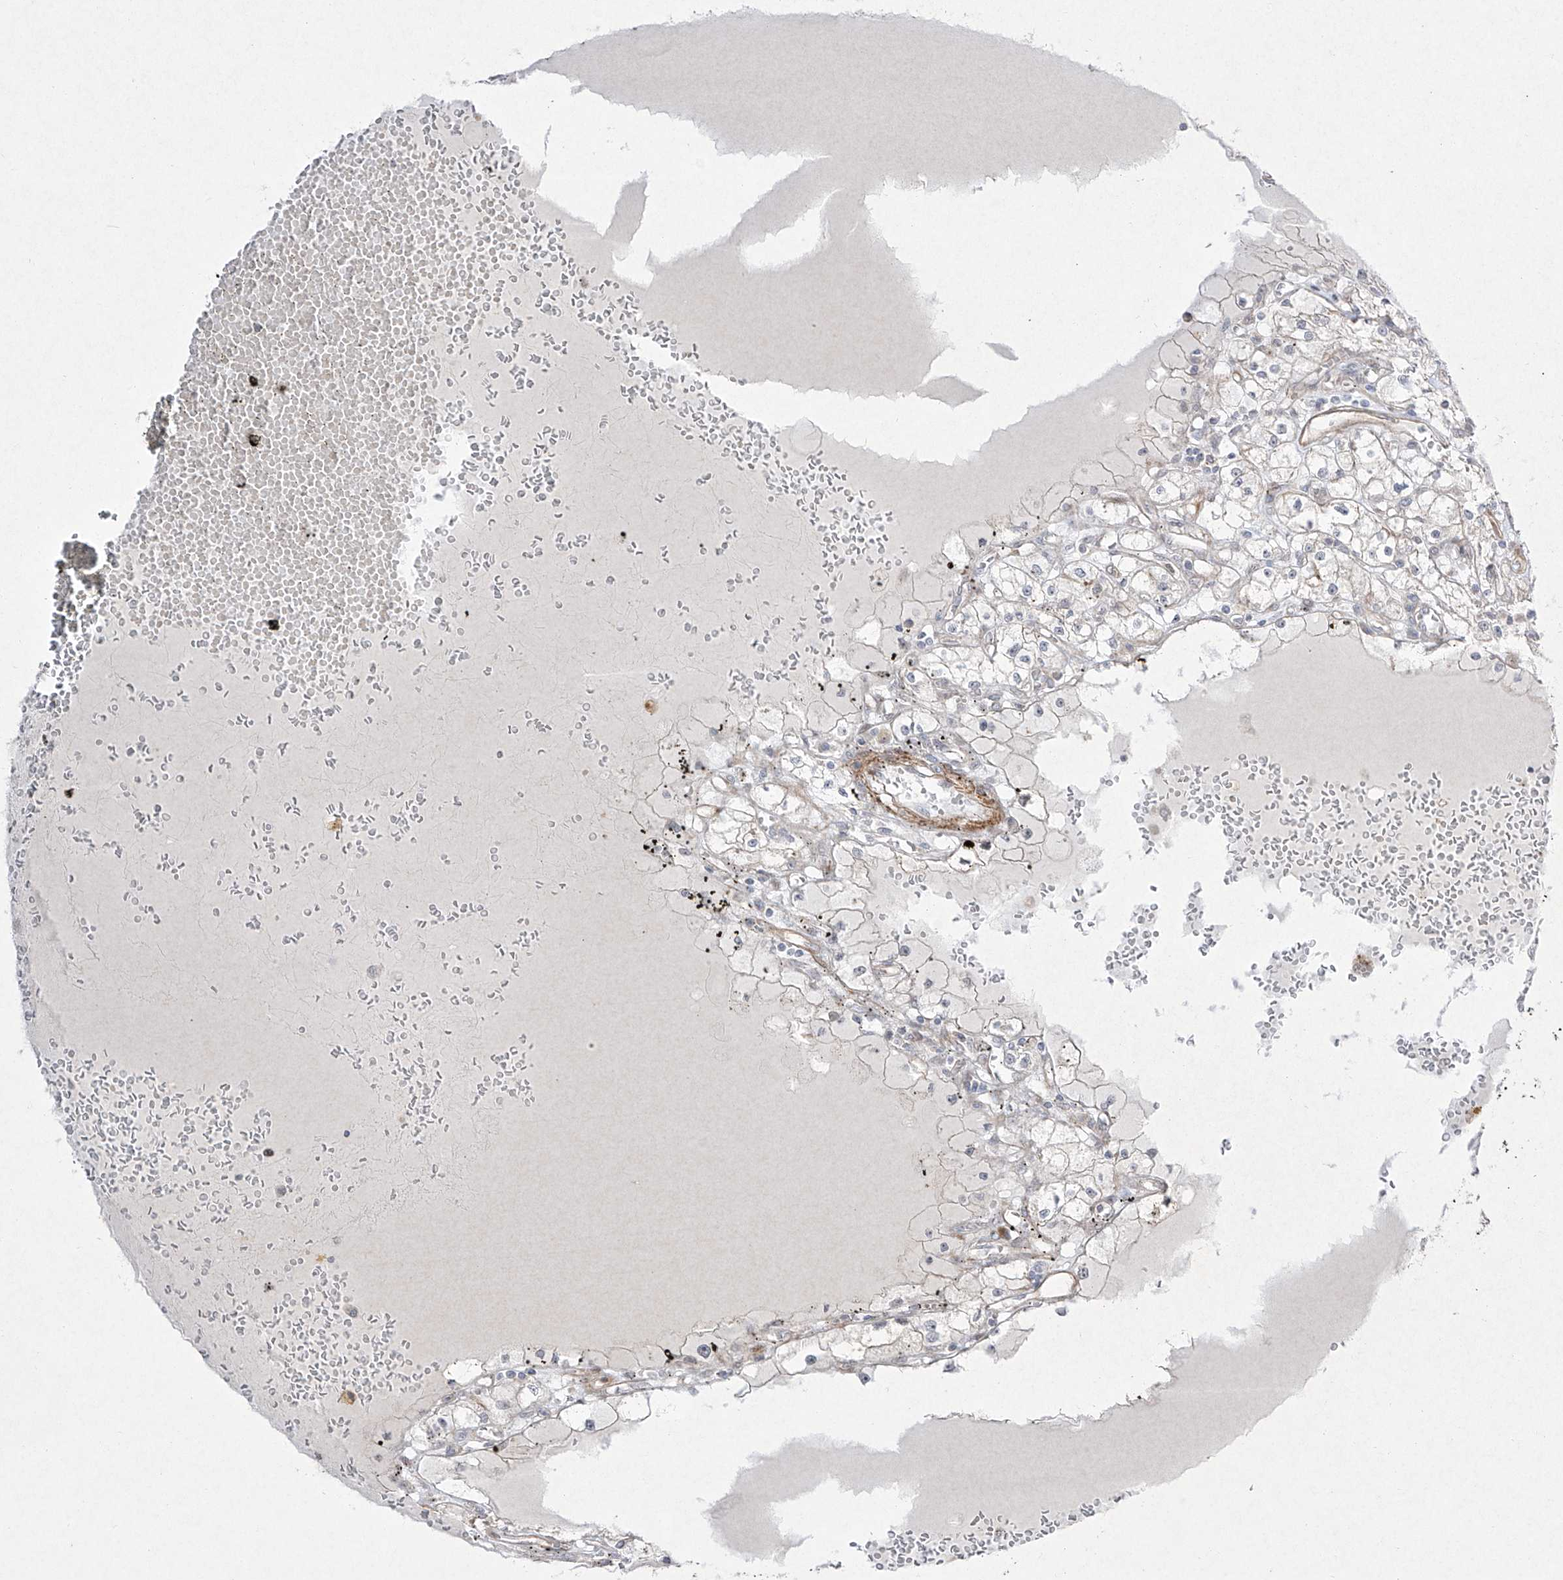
{"staining": {"intensity": "negative", "quantity": "none", "location": "none"}, "tissue": "renal cancer", "cell_type": "Tumor cells", "image_type": "cancer", "snomed": [{"axis": "morphology", "description": "Adenocarcinoma, NOS"}, {"axis": "topography", "description": "Kidney"}], "caption": "Adenocarcinoma (renal) stained for a protein using immunohistochemistry reveals no positivity tumor cells.", "gene": "KDM1B", "patient": {"sex": "male", "age": 56}}